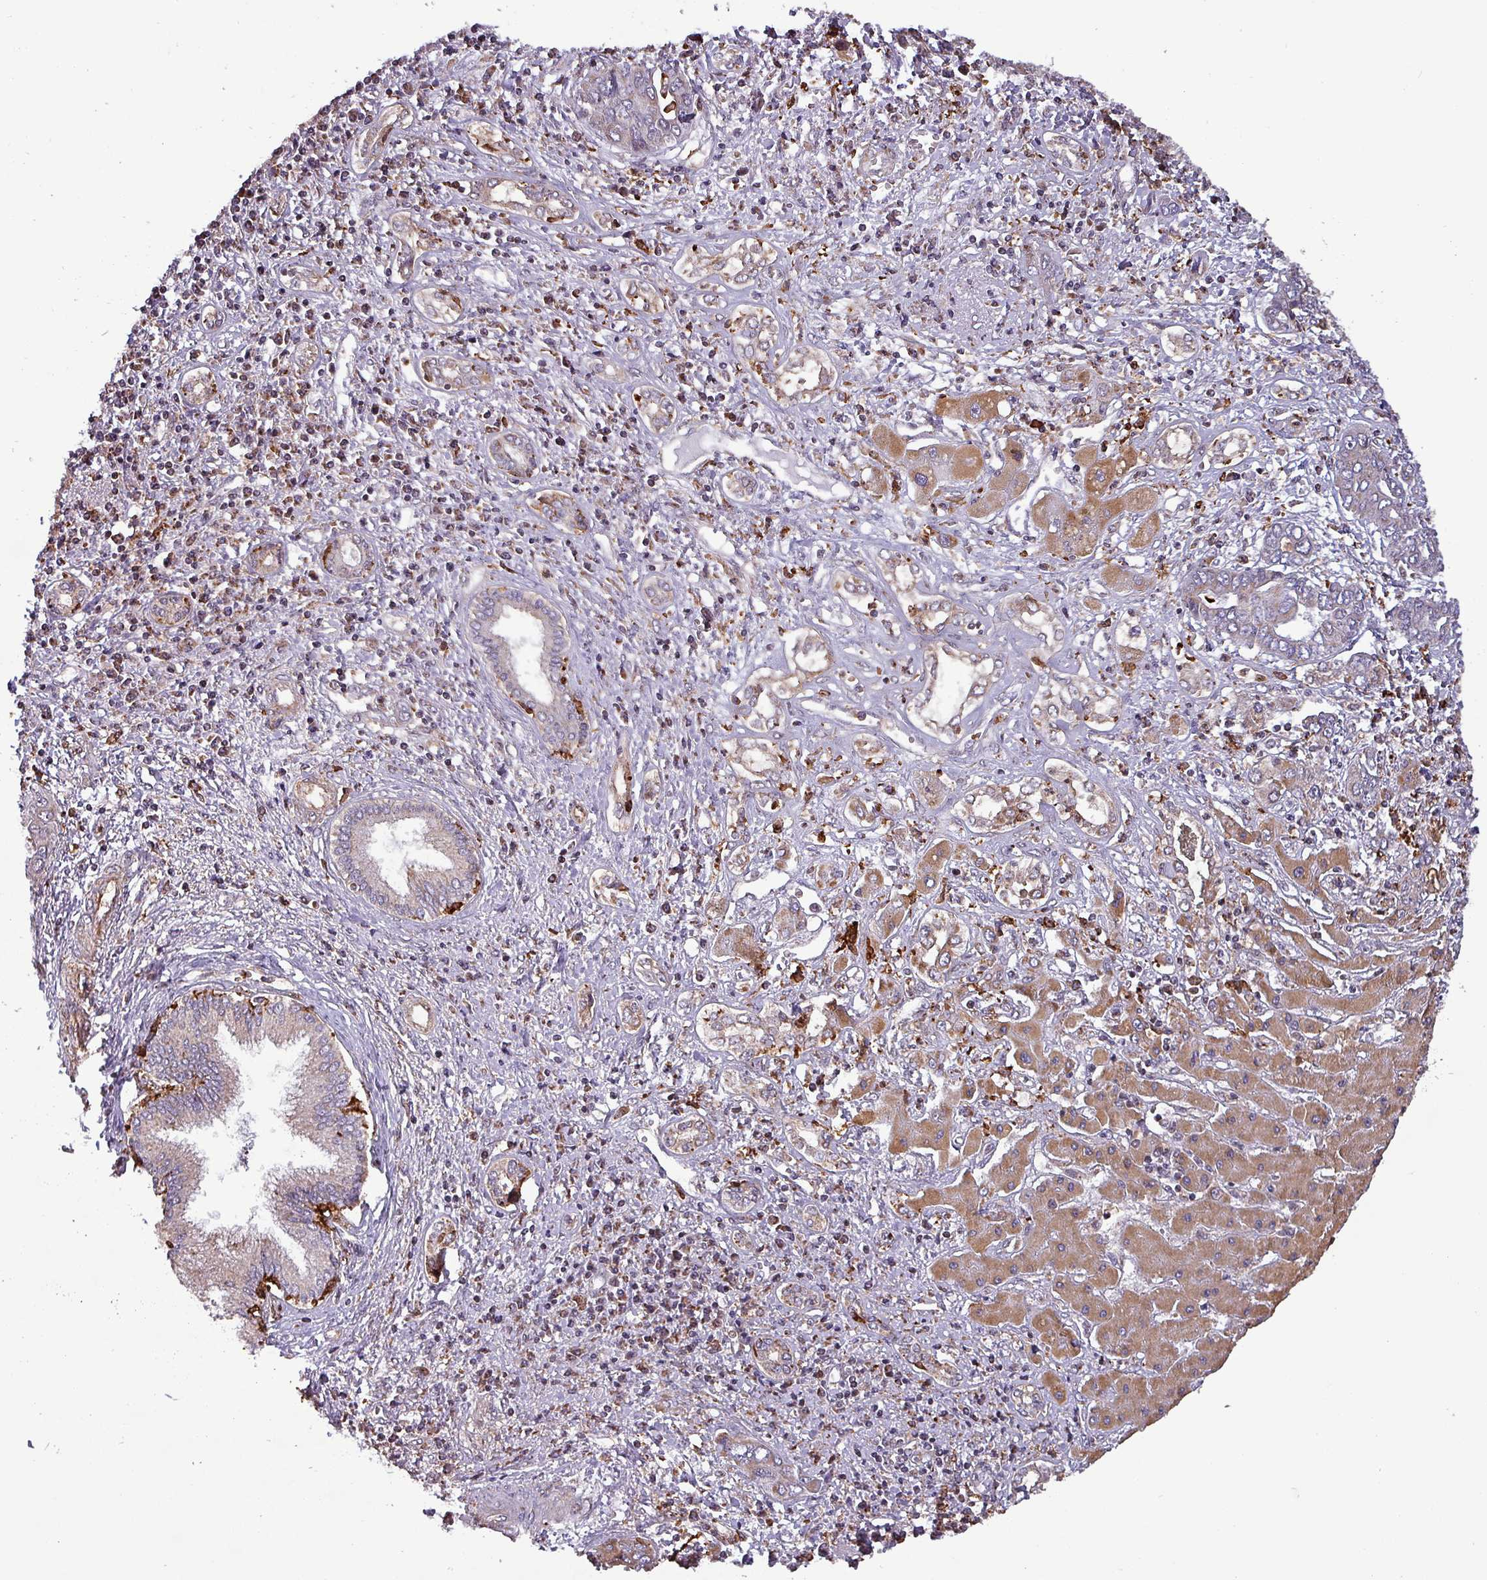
{"staining": {"intensity": "weak", "quantity": "25%-75%", "location": "cytoplasmic/membranous"}, "tissue": "liver cancer", "cell_type": "Tumor cells", "image_type": "cancer", "snomed": [{"axis": "morphology", "description": "Cholangiocarcinoma"}, {"axis": "topography", "description": "Liver"}], "caption": "An IHC image of neoplastic tissue is shown. Protein staining in brown highlights weak cytoplasmic/membranous positivity in cholangiocarcinoma (liver) within tumor cells.", "gene": "SCIN", "patient": {"sex": "male", "age": 67}}